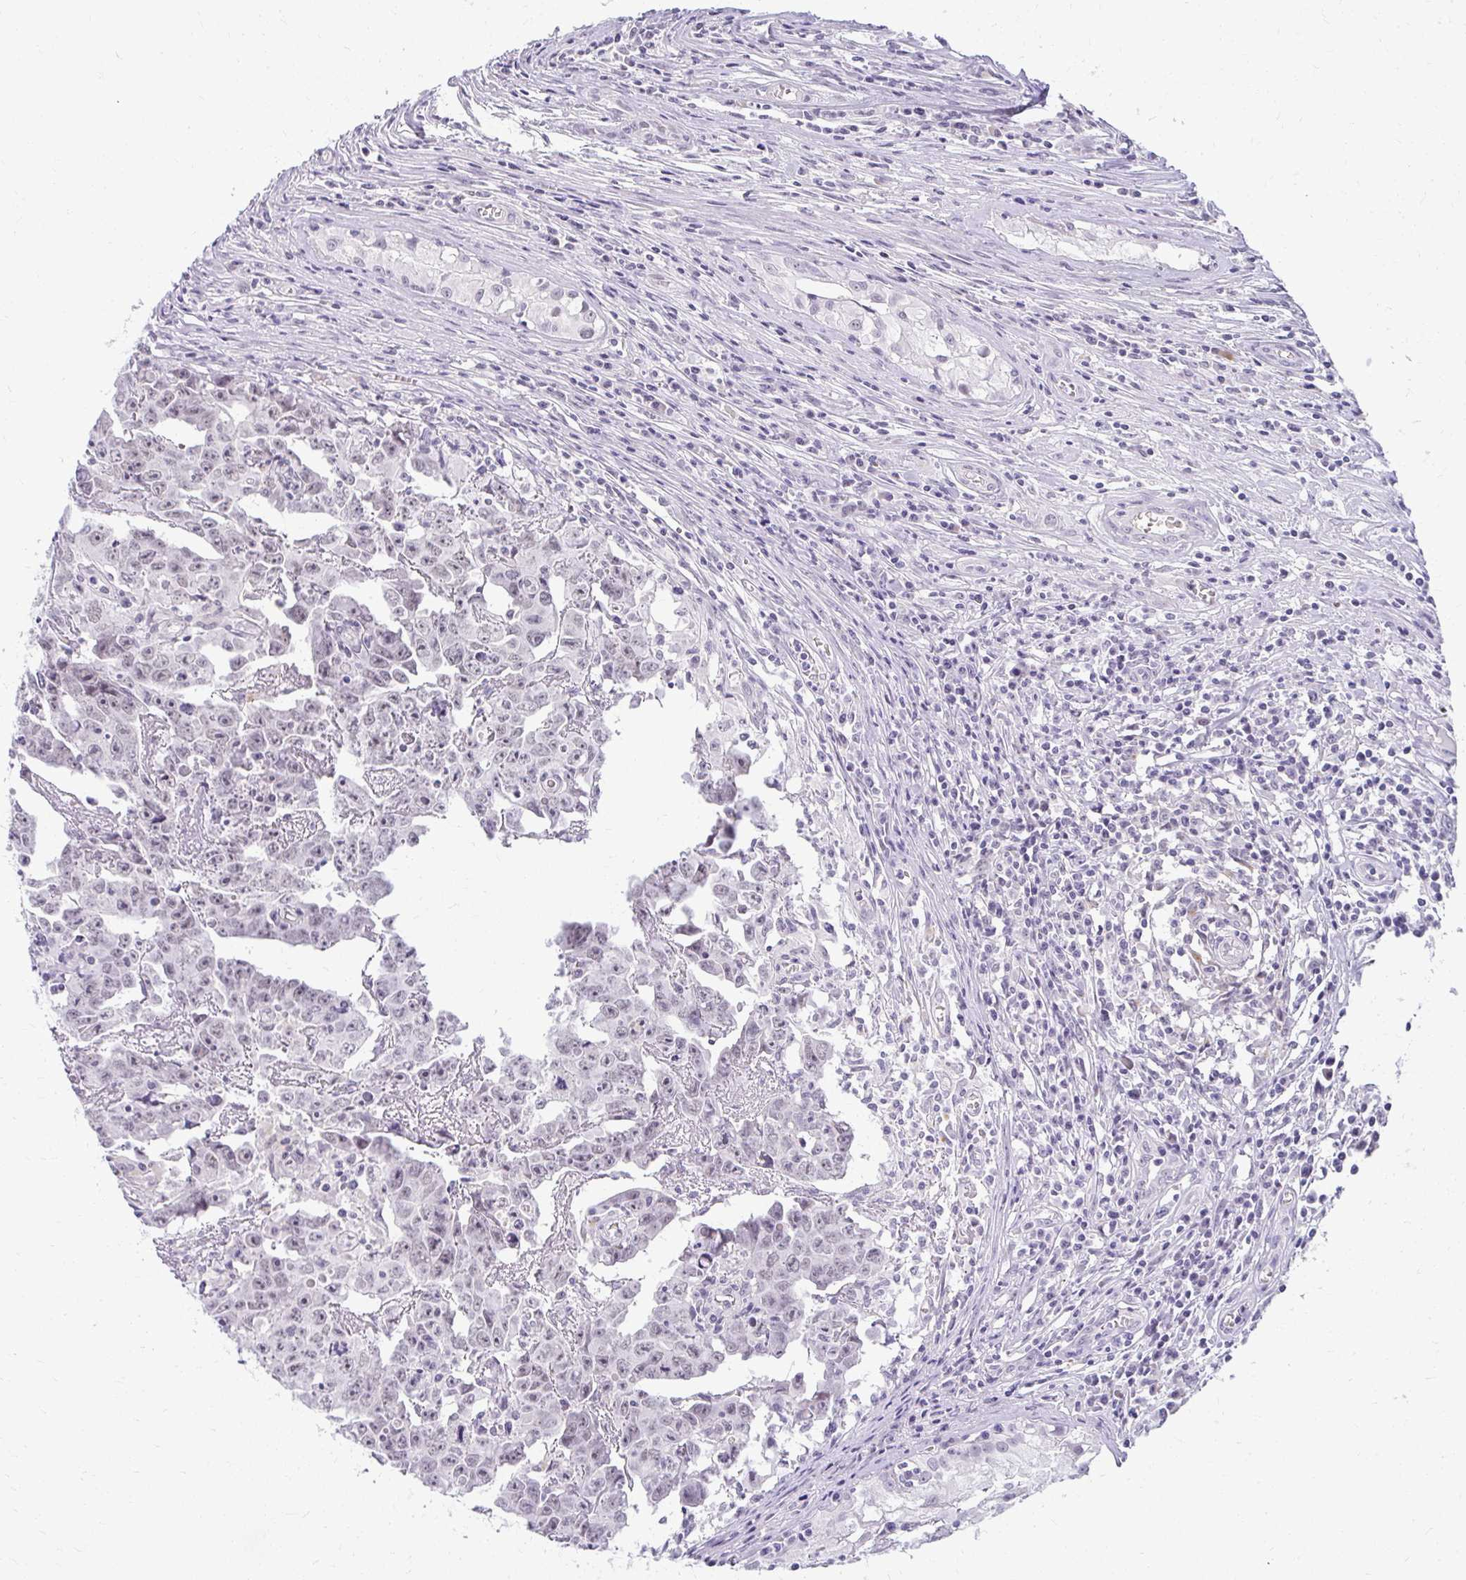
{"staining": {"intensity": "negative", "quantity": "none", "location": "none"}, "tissue": "testis cancer", "cell_type": "Tumor cells", "image_type": "cancer", "snomed": [{"axis": "morphology", "description": "Carcinoma, Embryonal, NOS"}, {"axis": "topography", "description": "Testis"}], "caption": "Immunohistochemical staining of testis cancer demonstrates no significant positivity in tumor cells.", "gene": "TEX33", "patient": {"sex": "male", "age": 22}}